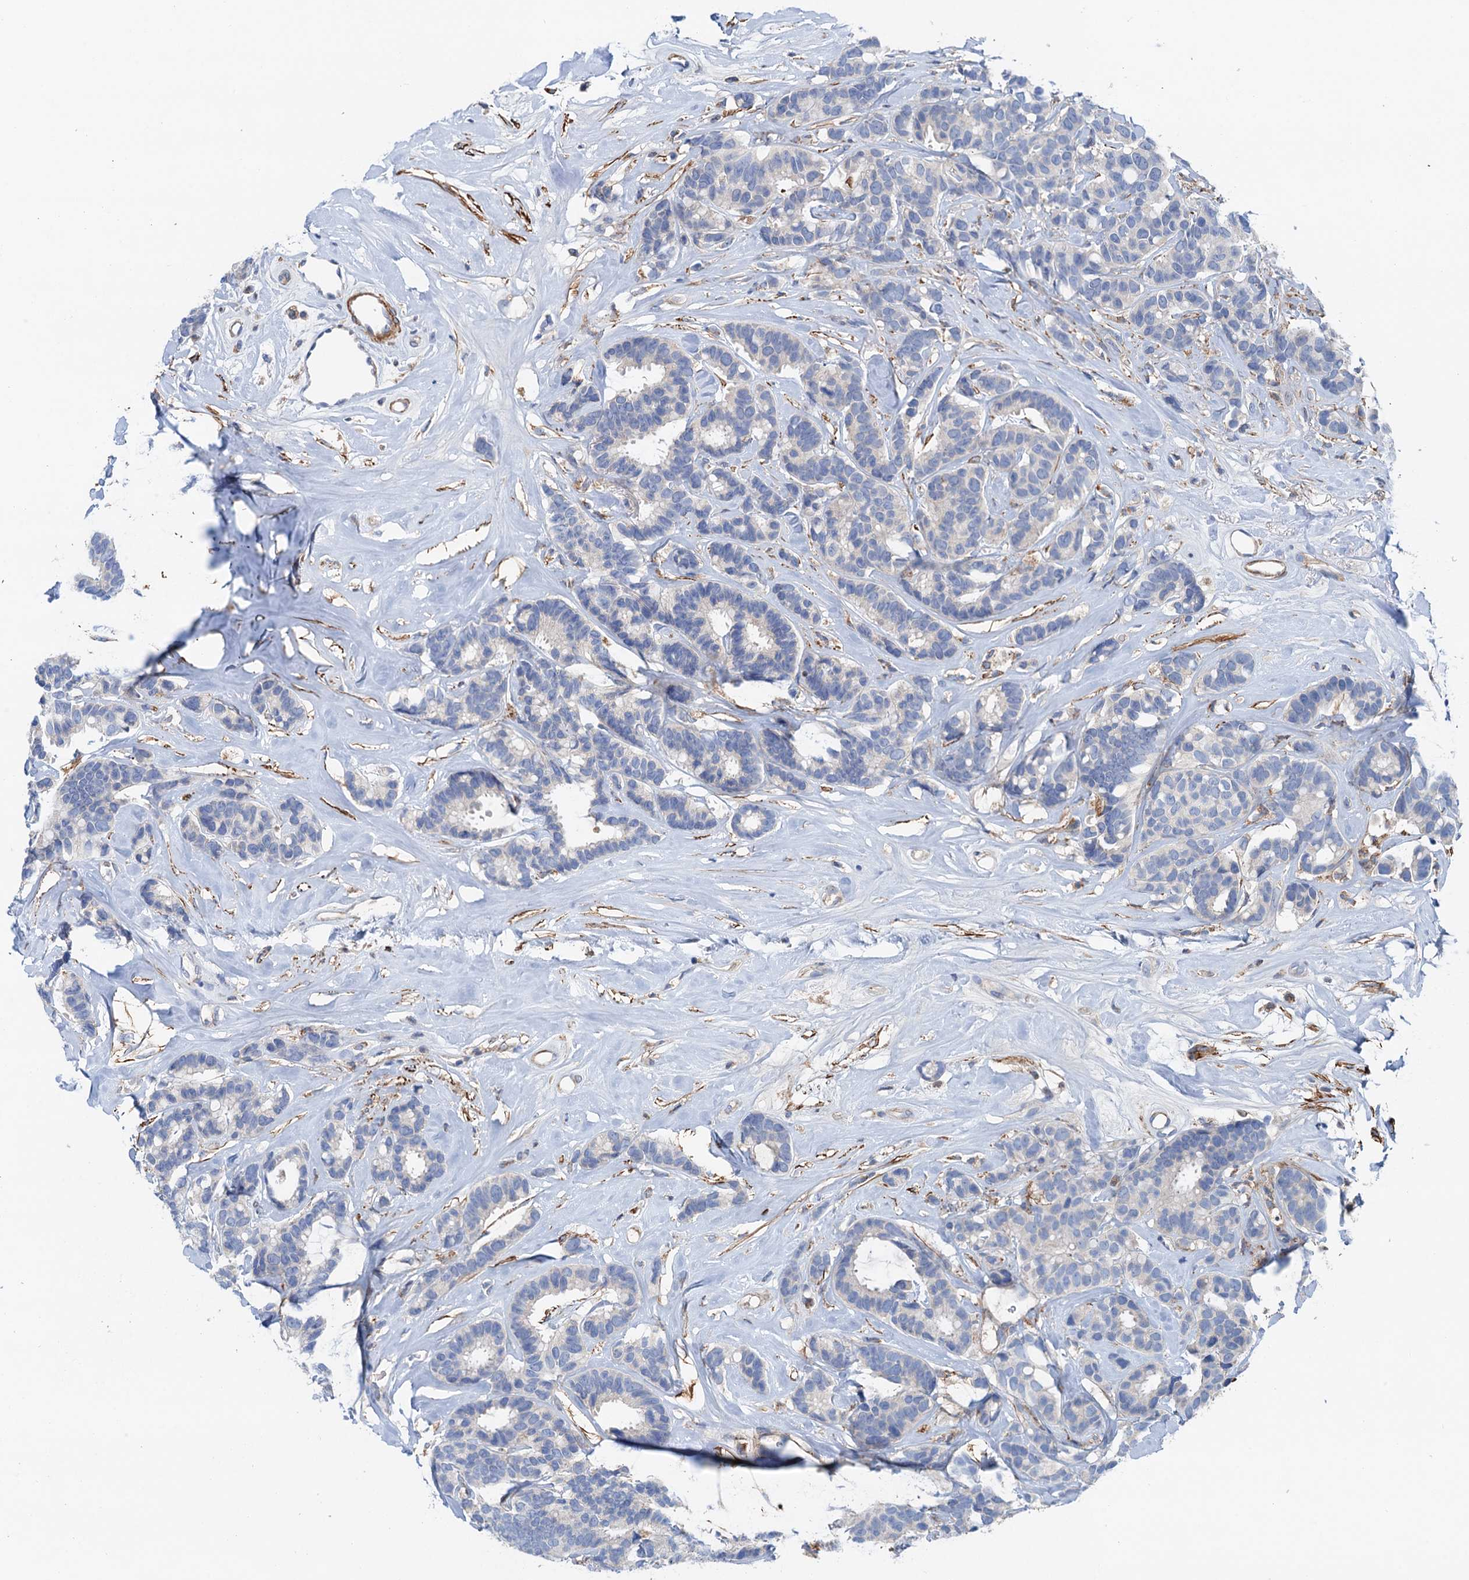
{"staining": {"intensity": "weak", "quantity": "<25%", "location": "cytoplasmic/membranous"}, "tissue": "breast cancer", "cell_type": "Tumor cells", "image_type": "cancer", "snomed": [{"axis": "morphology", "description": "Duct carcinoma"}, {"axis": "topography", "description": "Breast"}], "caption": "This is an immunohistochemistry (IHC) photomicrograph of human breast infiltrating ductal carcinoma. There is no staining in tumor cells.", "gene": "CSTPP1", "patient": {"sex": "female", "age": 87}}